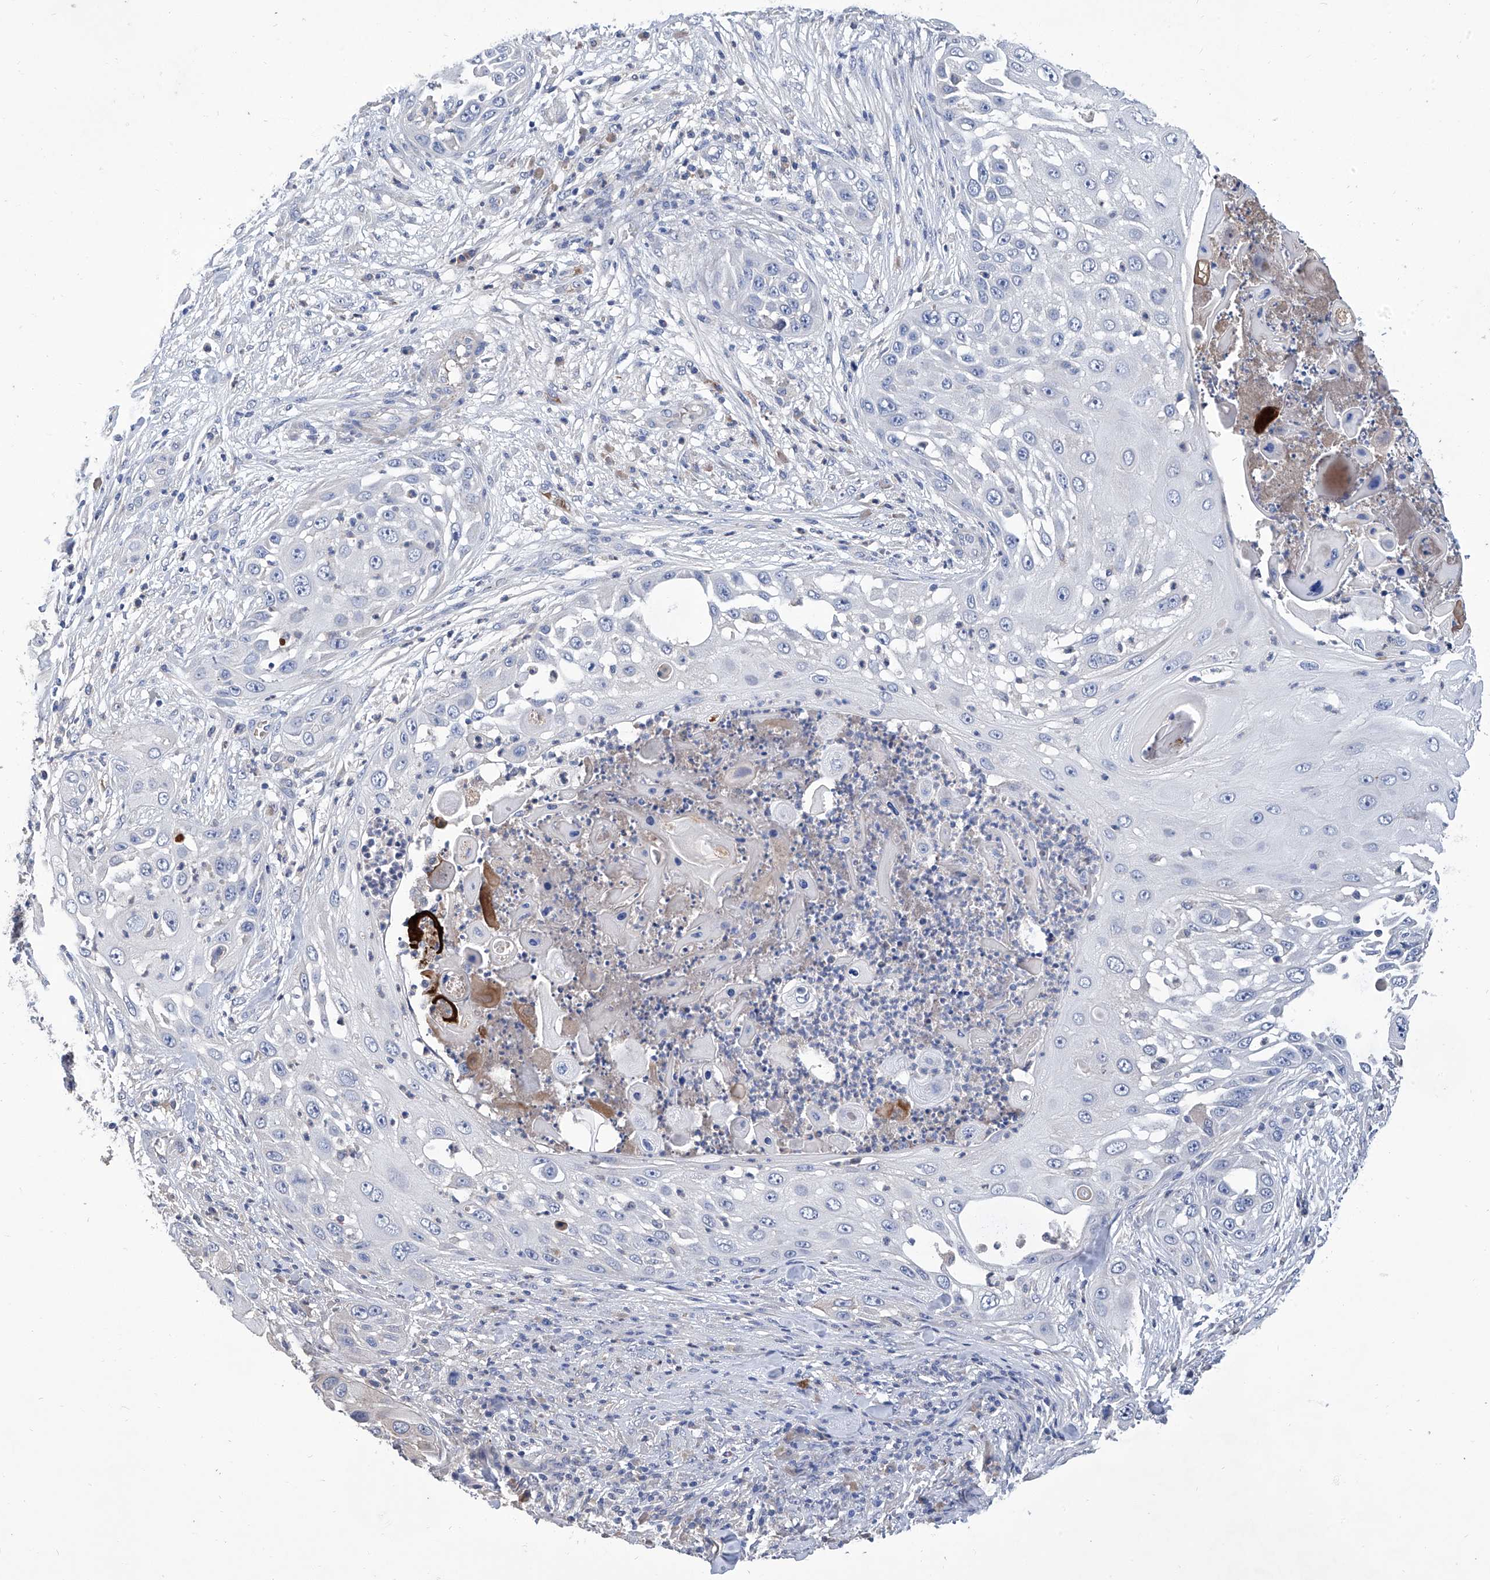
{"staining": {"intensity": "negative", "quantity": "none", "location": "none"}, "tissue": "skin cancer", "cell_type": "Tumor cells", "image_type": "cancer", "snomed": [{"axis": "morphology", "description": "Squamous cell carcinoma, NOS"}, {"axis": "topography", "description": "Skin"}], "caption": "A high-resolution histopathology image shows IHC staining of squamous cell carcinoma (skin), which displays no significant positivity in tumor cells.", "gene": "GPT", "patient": {"sex": "female", "age": 44}}